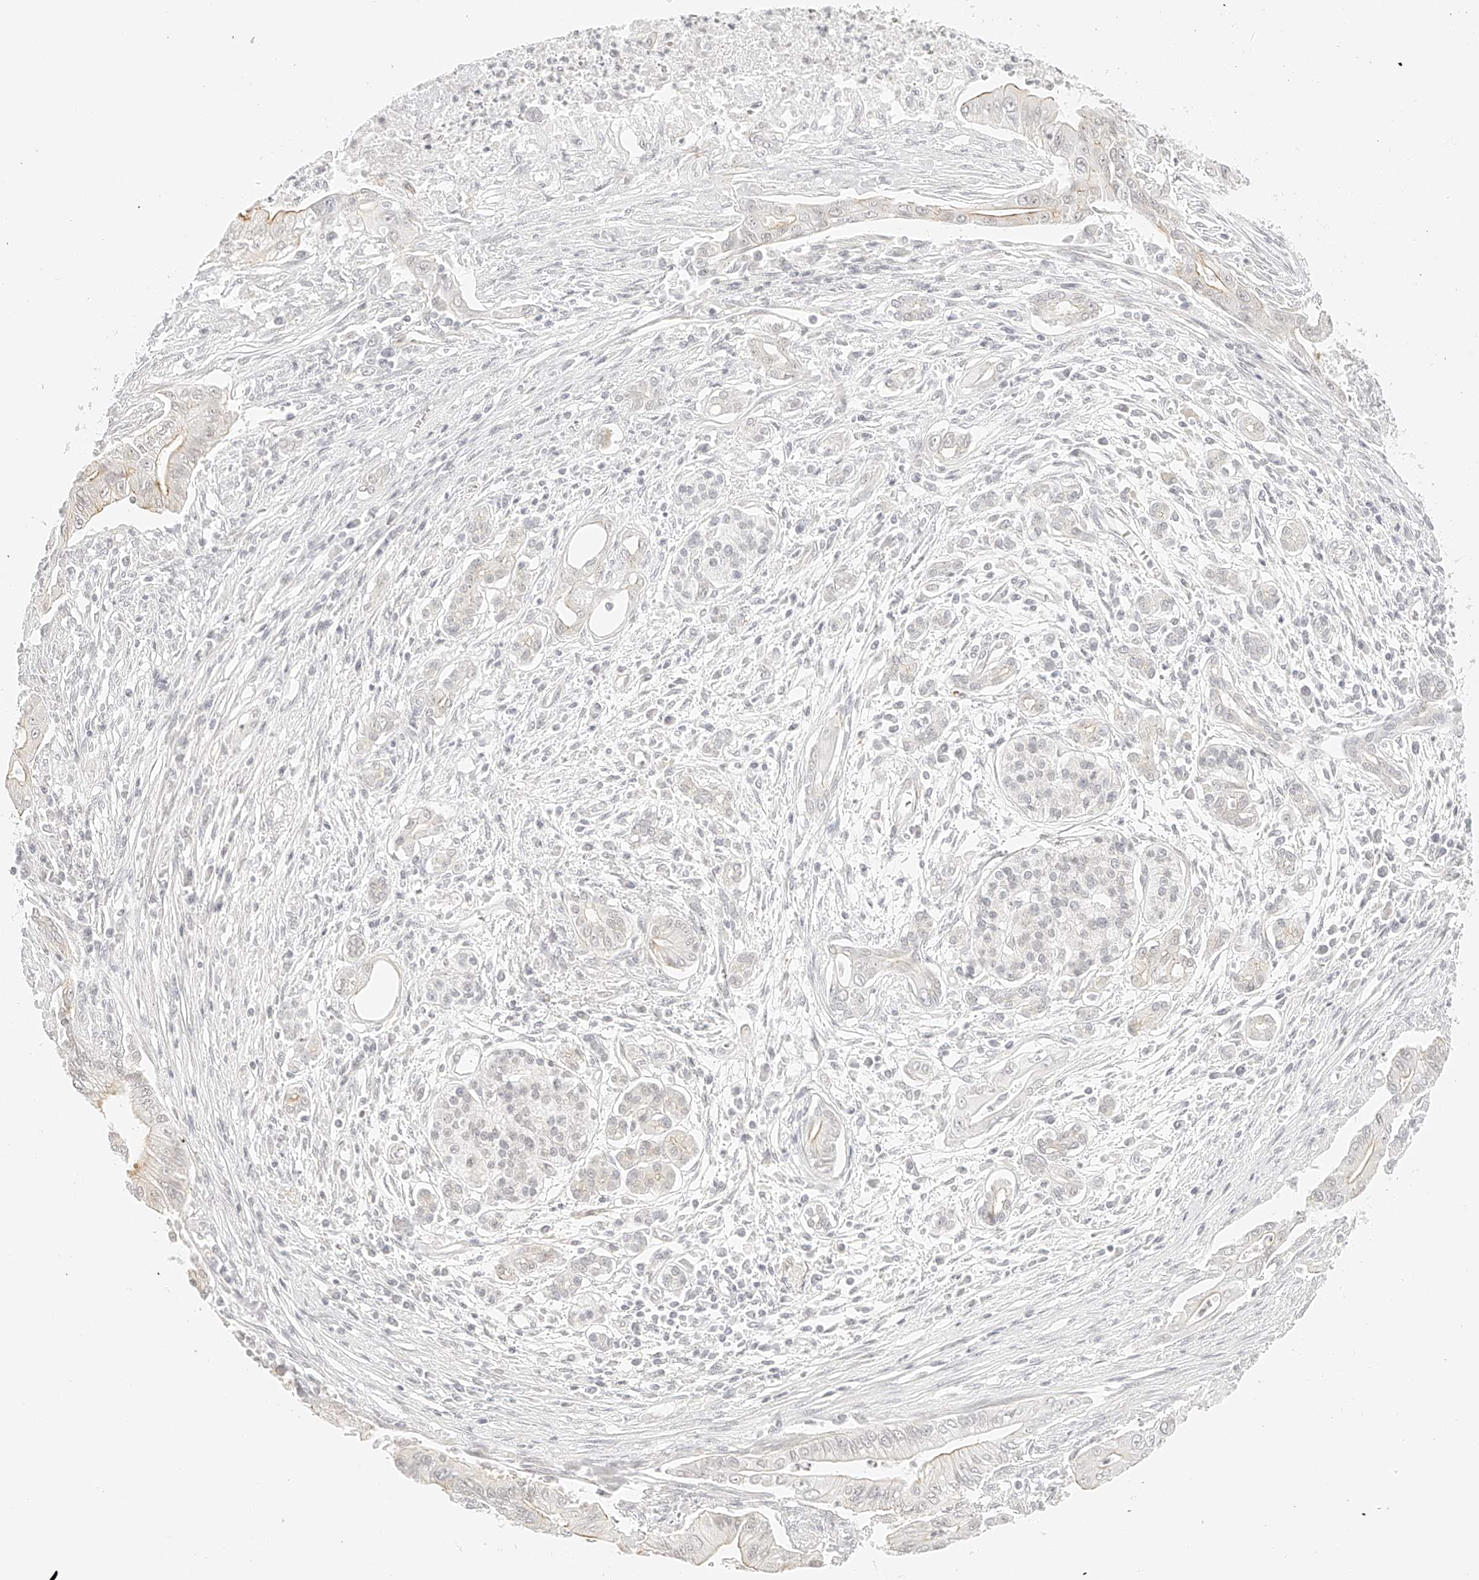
{"staining": {"intensity": "negative", "quantity": "none", "location": "none"}, "tissue": "pancreatic cancer", "cell_type": "Tumor cells", "image_type": "cancer", "snomed": [{"axis": "morphology", "description": "Adenocarcinoma, NOS"}, {"axis": "topography", "description": "Pancreas"}], "caption": "Protein analysis of pancreatic cancer displays no significant staining in tumor cells.", "gene": "ZFP69", "patient": {"sex": "male", "age": 58}}